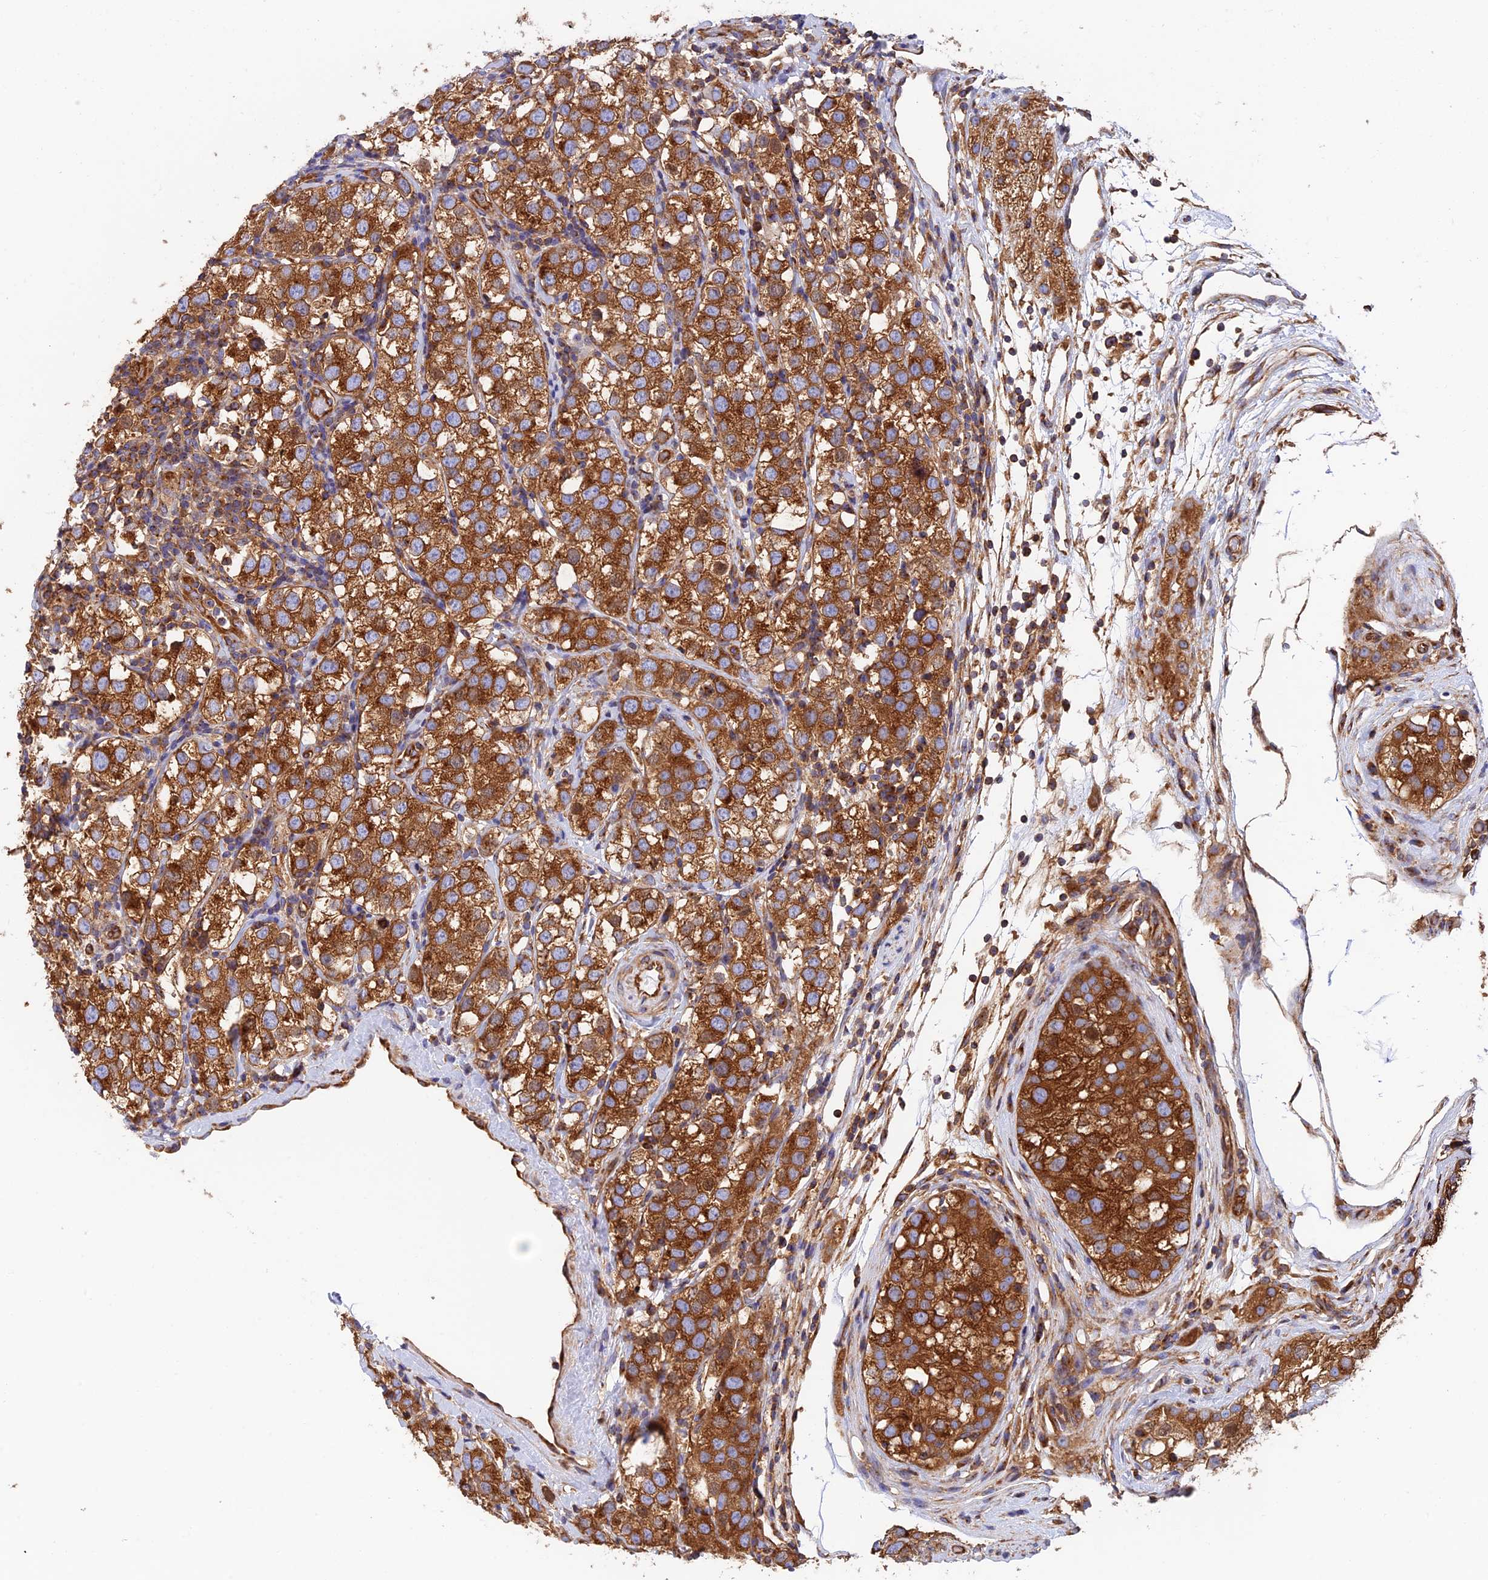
{"staining": {"intensity": "strong", "quantity": ">75%", "location": "cytoplasmic/membranous"}, "tissue": "testis cancer", "cell_type": "Tumor cells", "image_type": "cancer", "snomed": [{"axis": "morphology", "description": "Seminoma, NOS"}, {"axis": "topography", "description": "Testis"}], "caption": "Immunohistochemistry staining of testis seminoma, which exhibits high levels of strong cytoplasmic/membranous staining in about >75% of tumor cells indicating strong cytoplasmic/membranous protein expression. The staining was performed using DAB (brown) for protein detection and nuclei were counterstained in hematoxylin (blue).", "gene": "DCTN2", "patient": {"sex": "male", "age": 34}}